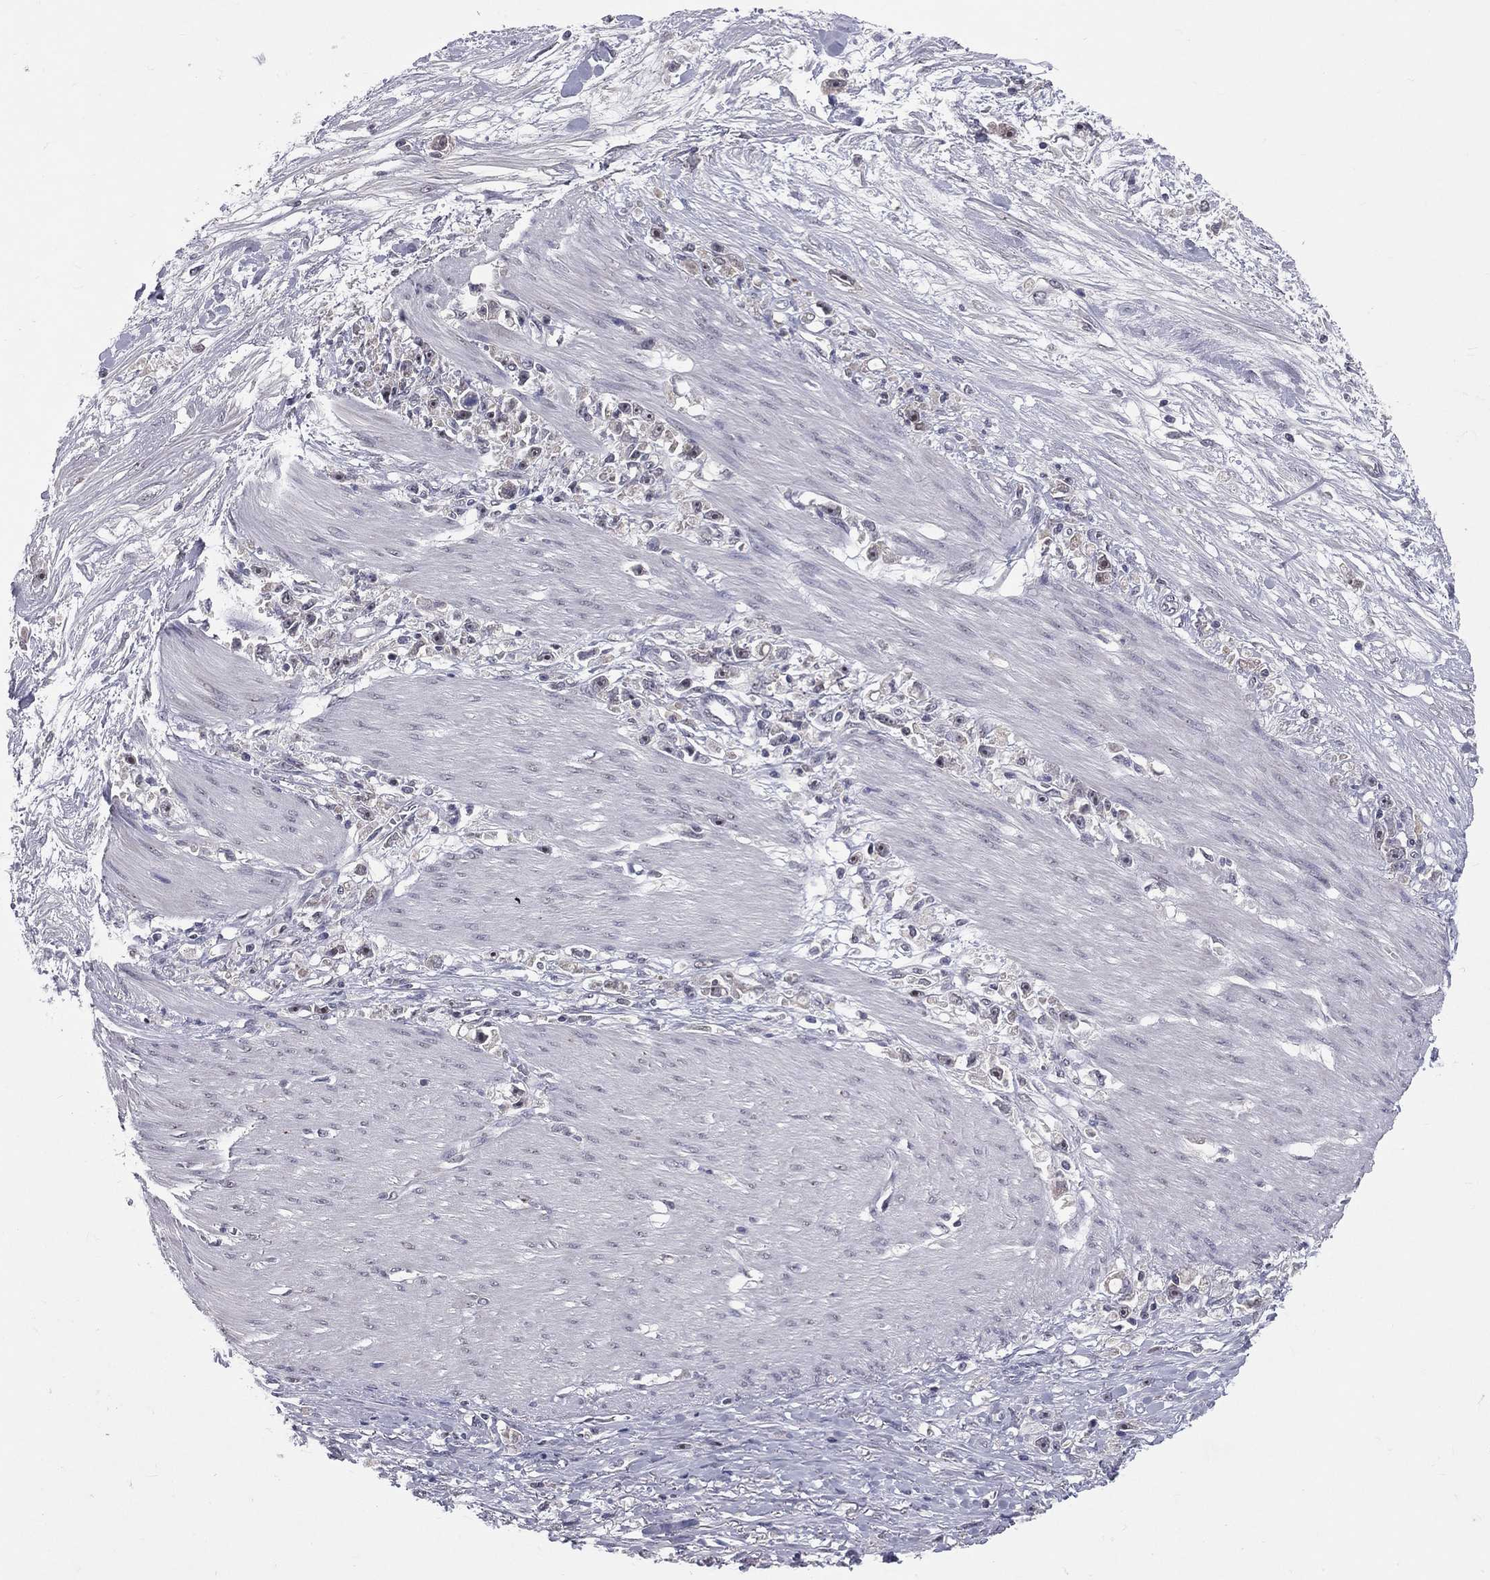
{"staining": {"intensity": "negative", "quantity": "none", "location": "none"}, "tissue": "stomach cancer", "cell_type": "Tumor cells", "image_type": "cancer", "snomed": [{"axis": "morphology", "description": "Adenocarcinoma, NOS"}, {"axis": "topography", "description": "Stomach"}], "caption": "Protein analysis of stomach cancer (adenocarcinoma) shows no significant expression in tumor cells.", "gene": "DSG4", "patient": {"sex": "female", "age": 59}}